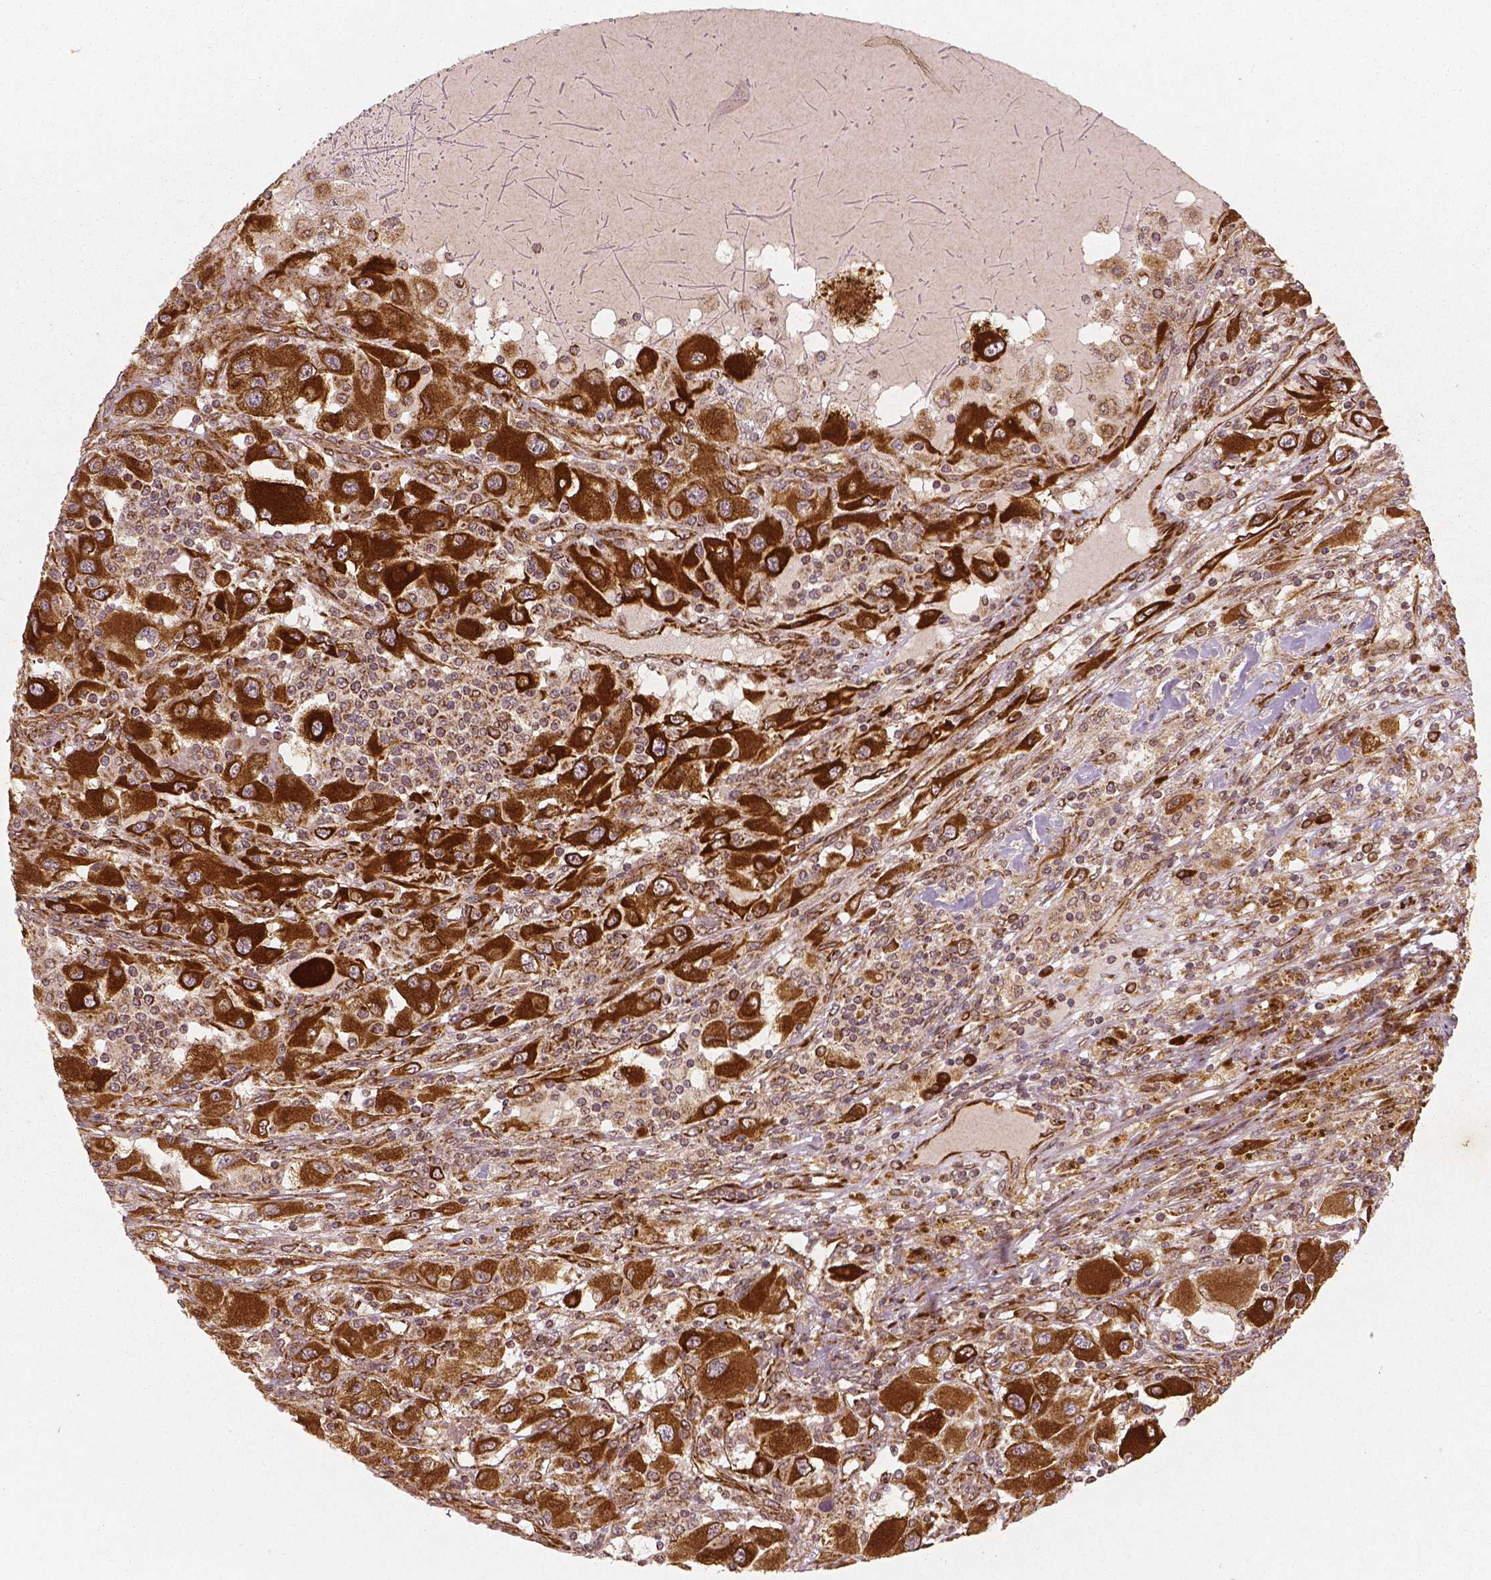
{"staining": {"intensity": "strong", "quantity": ">75%", "location": "cytoplasmic/membranous"}, "tissue": "renal cancer", "cell_type": "Tumor cells", "image_type": "cancer", "snomed": [{"axis": "morphology", "description": "Adenocarcinoma, NOS"}, {"axis": "topography", "description": "Kidney"}], "caption": "A photomicrograph of renal cancer (adenocarcinoma) stained for a protein displays strong cytoplasmic/membranous brown staining in tumor cells.", "gene": "PGAM5", "patient": {"sex": "female", "age": 67}}